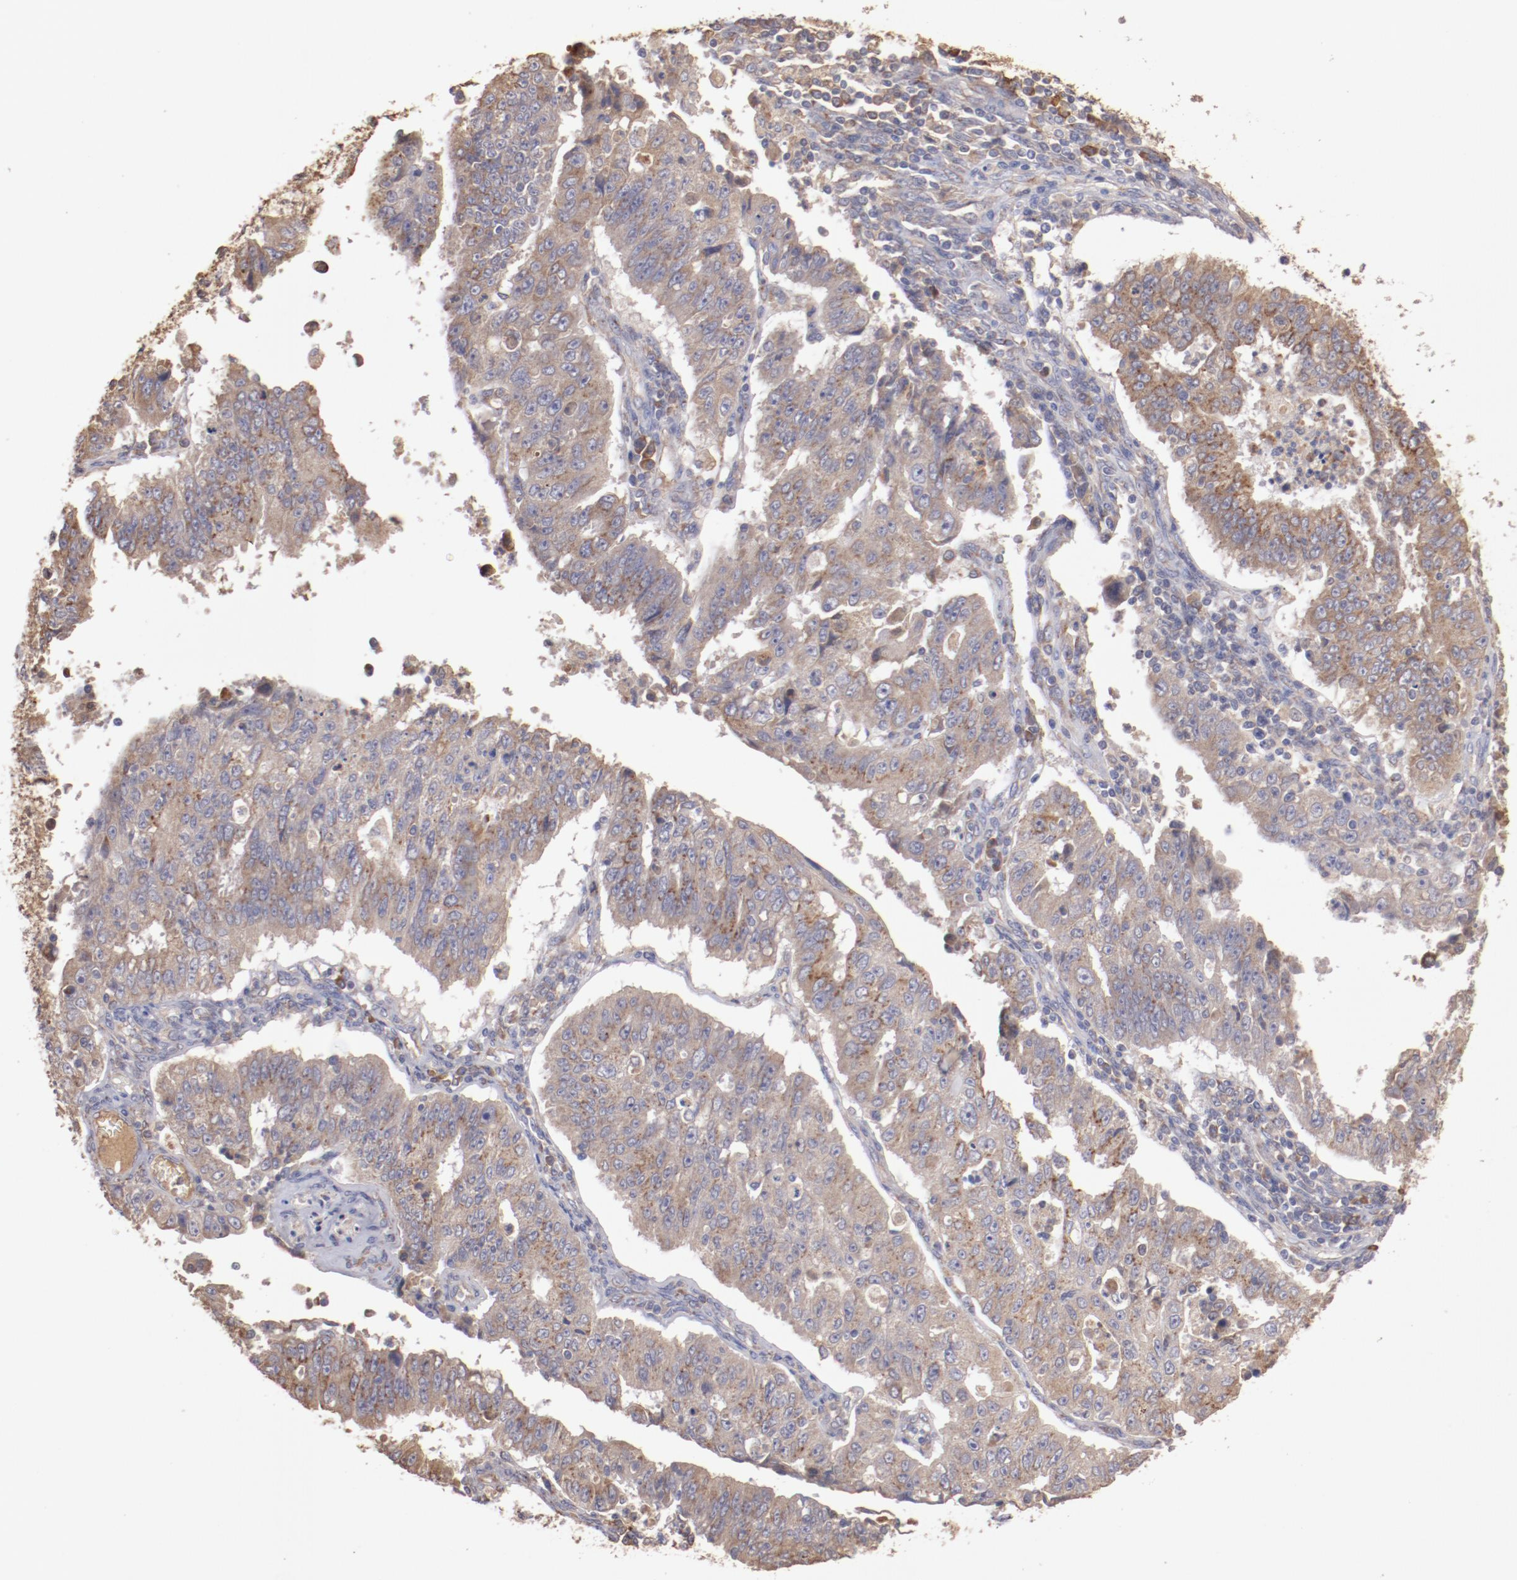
{"staining": {"intensity": "weak", "quantity": "25%-75%", "location": "cytoplasmic/membranous"}, "tissue": "endometrial cancer", "cell_type": "Tumor cells", "image_type": "cancer", "snomed": [{"axis": "morphology", "description": "Adenocarcinoma, NOS"}, {"axis": "topography", "description": "Endometrium"}], "caption": "This micrograph shows endometrial cancer (adenocarcinoma) stained with immunohistochemistry (IHC) to label a protein in brown. The cytoplasmic/membranous of tumor cells show weak positivity for the protein. Nuclei are counter-stained blue.", "gene": "NFKBIE", "patient": {"sex": "female", "age": 42}}